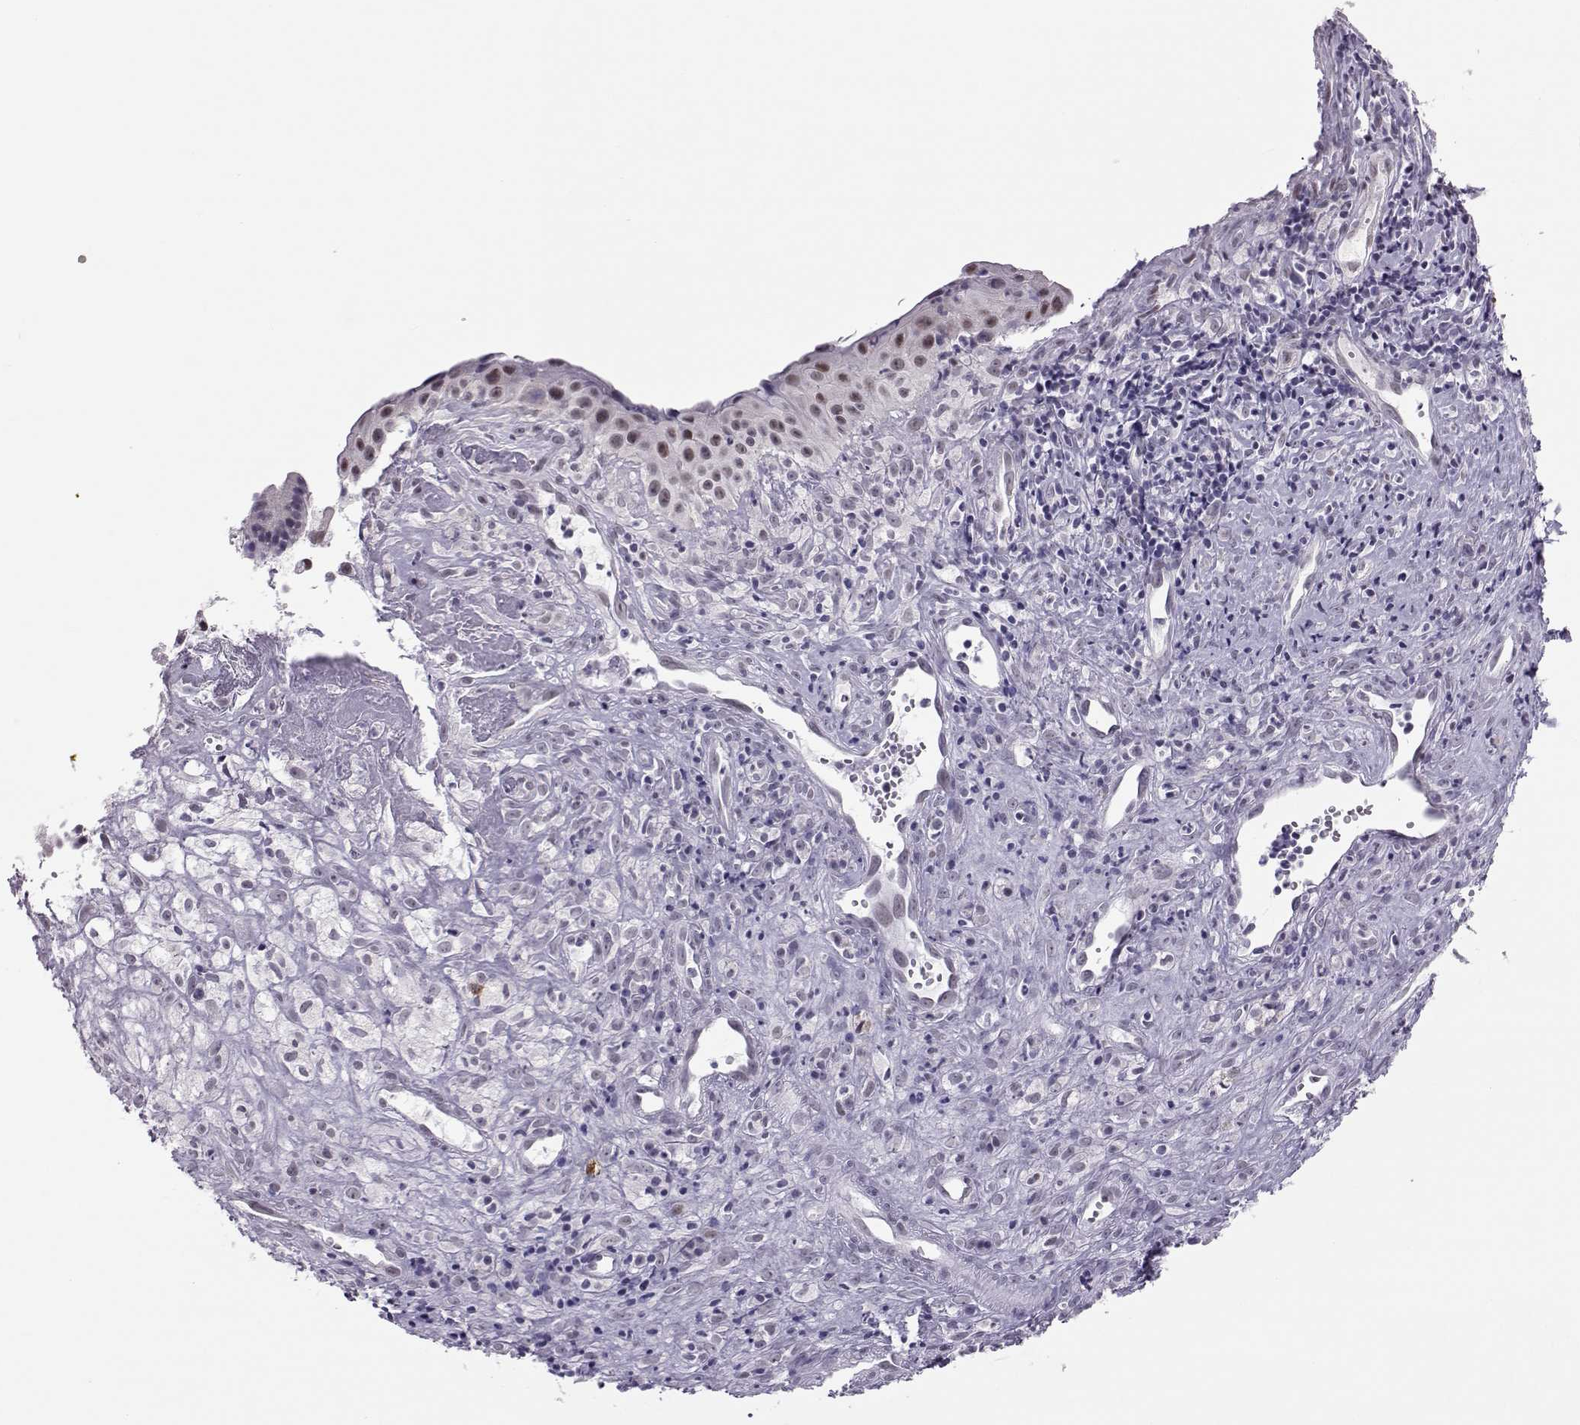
{"staining": {"intensity": "weak", "quantity": "25%-75%", "location": "nuclear"}, "tissue": "nasopharynx", "cell_type": "Respiratory epithelial cells", "image_type": "normal", "snomed": [{"axis": "morphology", "description": "Normal tissue, NOS"}, {"axis": "topography", "description": "Nasopharynx"}], "caption": "This image reveals immunohistochemistry staining of benign nasopharynx, with low weak nuclear expression in approximately 25%-75% of respiratory epithelial cells.", "gene": "SIX6", "patient": {"sex": "male", "age": 83}}